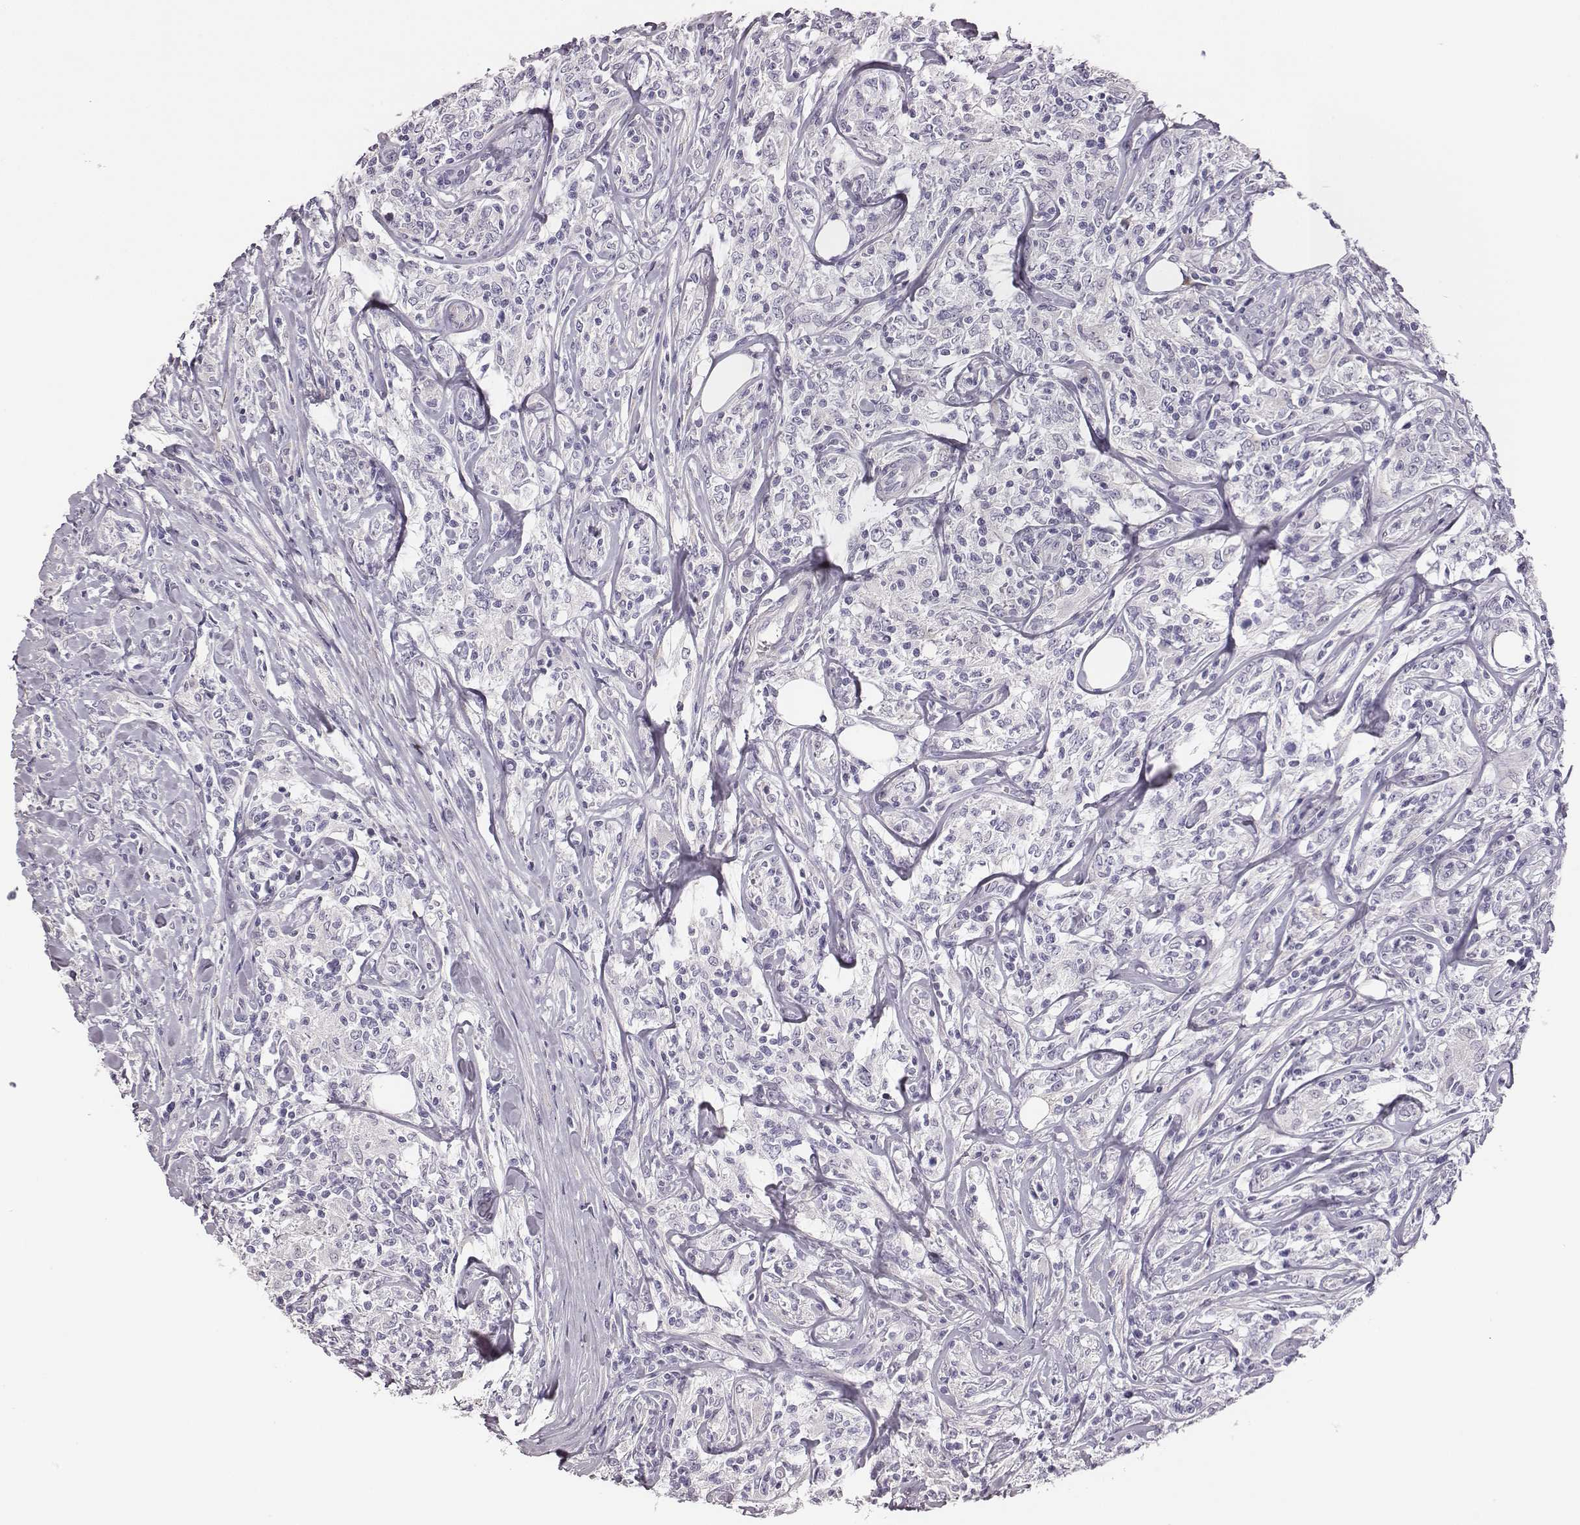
{"staining": {"intensity": "negative", "quantity": "none", "location": "none"}, "tissue": "lymphoma", "cell_type": "Tumor cells", "image_type": "cancer", "snomed": [{"axis": "morphology", "description": "Malignant lymphoma, non-Hodgkin's type, High grade"}, {"axis": "topography", "description": "Lymph node"}], "caption": "Immunohistochemistry (IHC) image of neoplastic tissue: human malignant lymphoma, non-Hodgkin's type (high-grade) stained with DAB (3,3'-diaminobenzidine) shows no significant protein positivity in tumor cells.", "gene": "GUCA1A", "patient": {"sex": "female", "age": 84}}